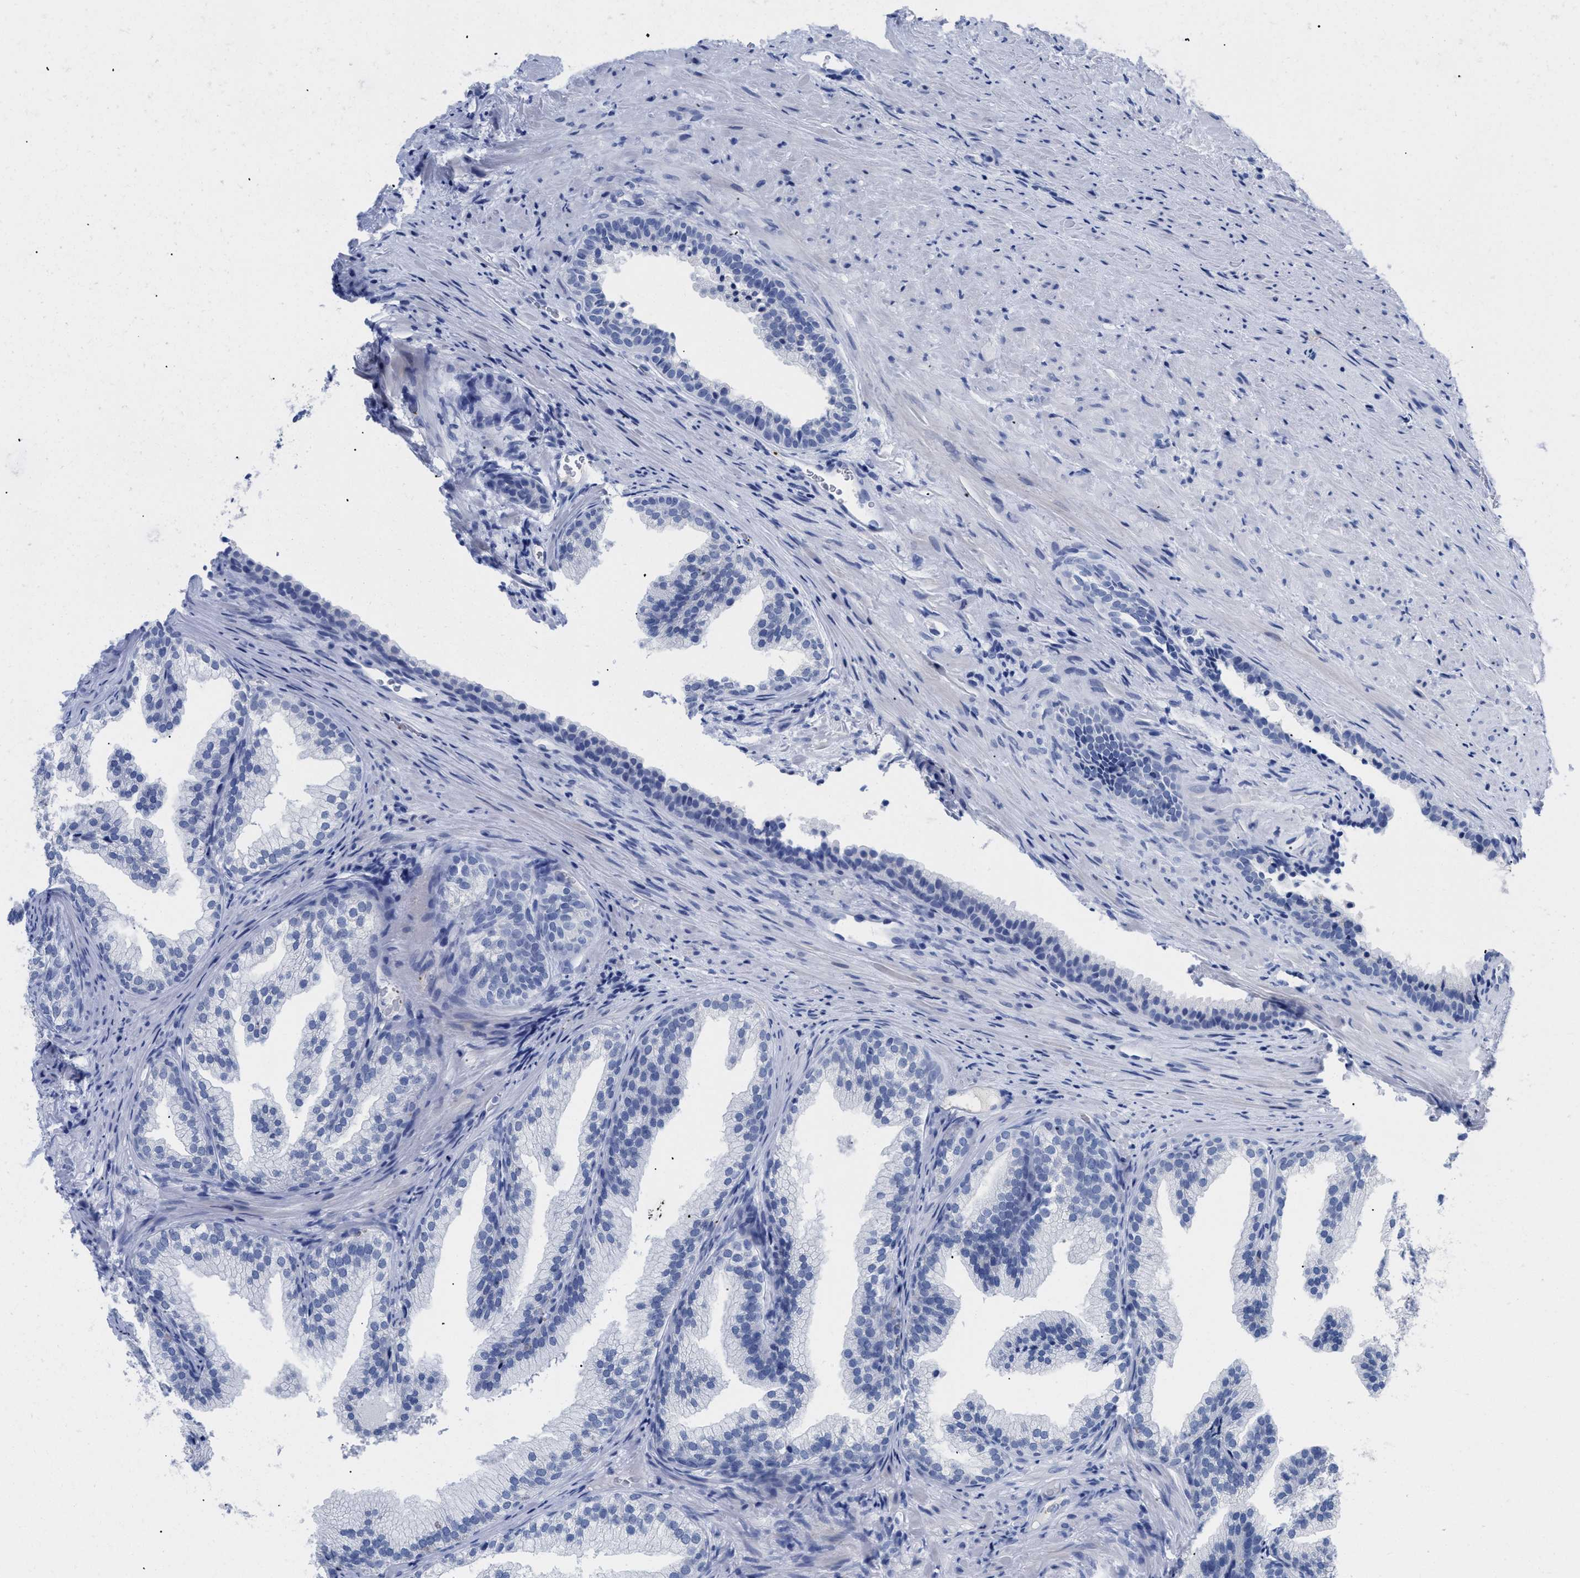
{"staining": {"intensity": "negative", "quantity": "none", "location": "none"}, "tissue": "prostate", "cell_type": "Glandular cells", "image_type": "normal", "snomed": [{"axis": "morphology", "description": "Normal tissue, NOS"}, {"axis": "topography", "description": "Prostate"}], "caption": "Glandular cells show no significant protein positivity in unremarkable prostate. (Brightfield microscopy of DAB immunohistochemistry at high magnification).", "gene": "TREML1", "patient": {"sex": "male", "age": 76}}